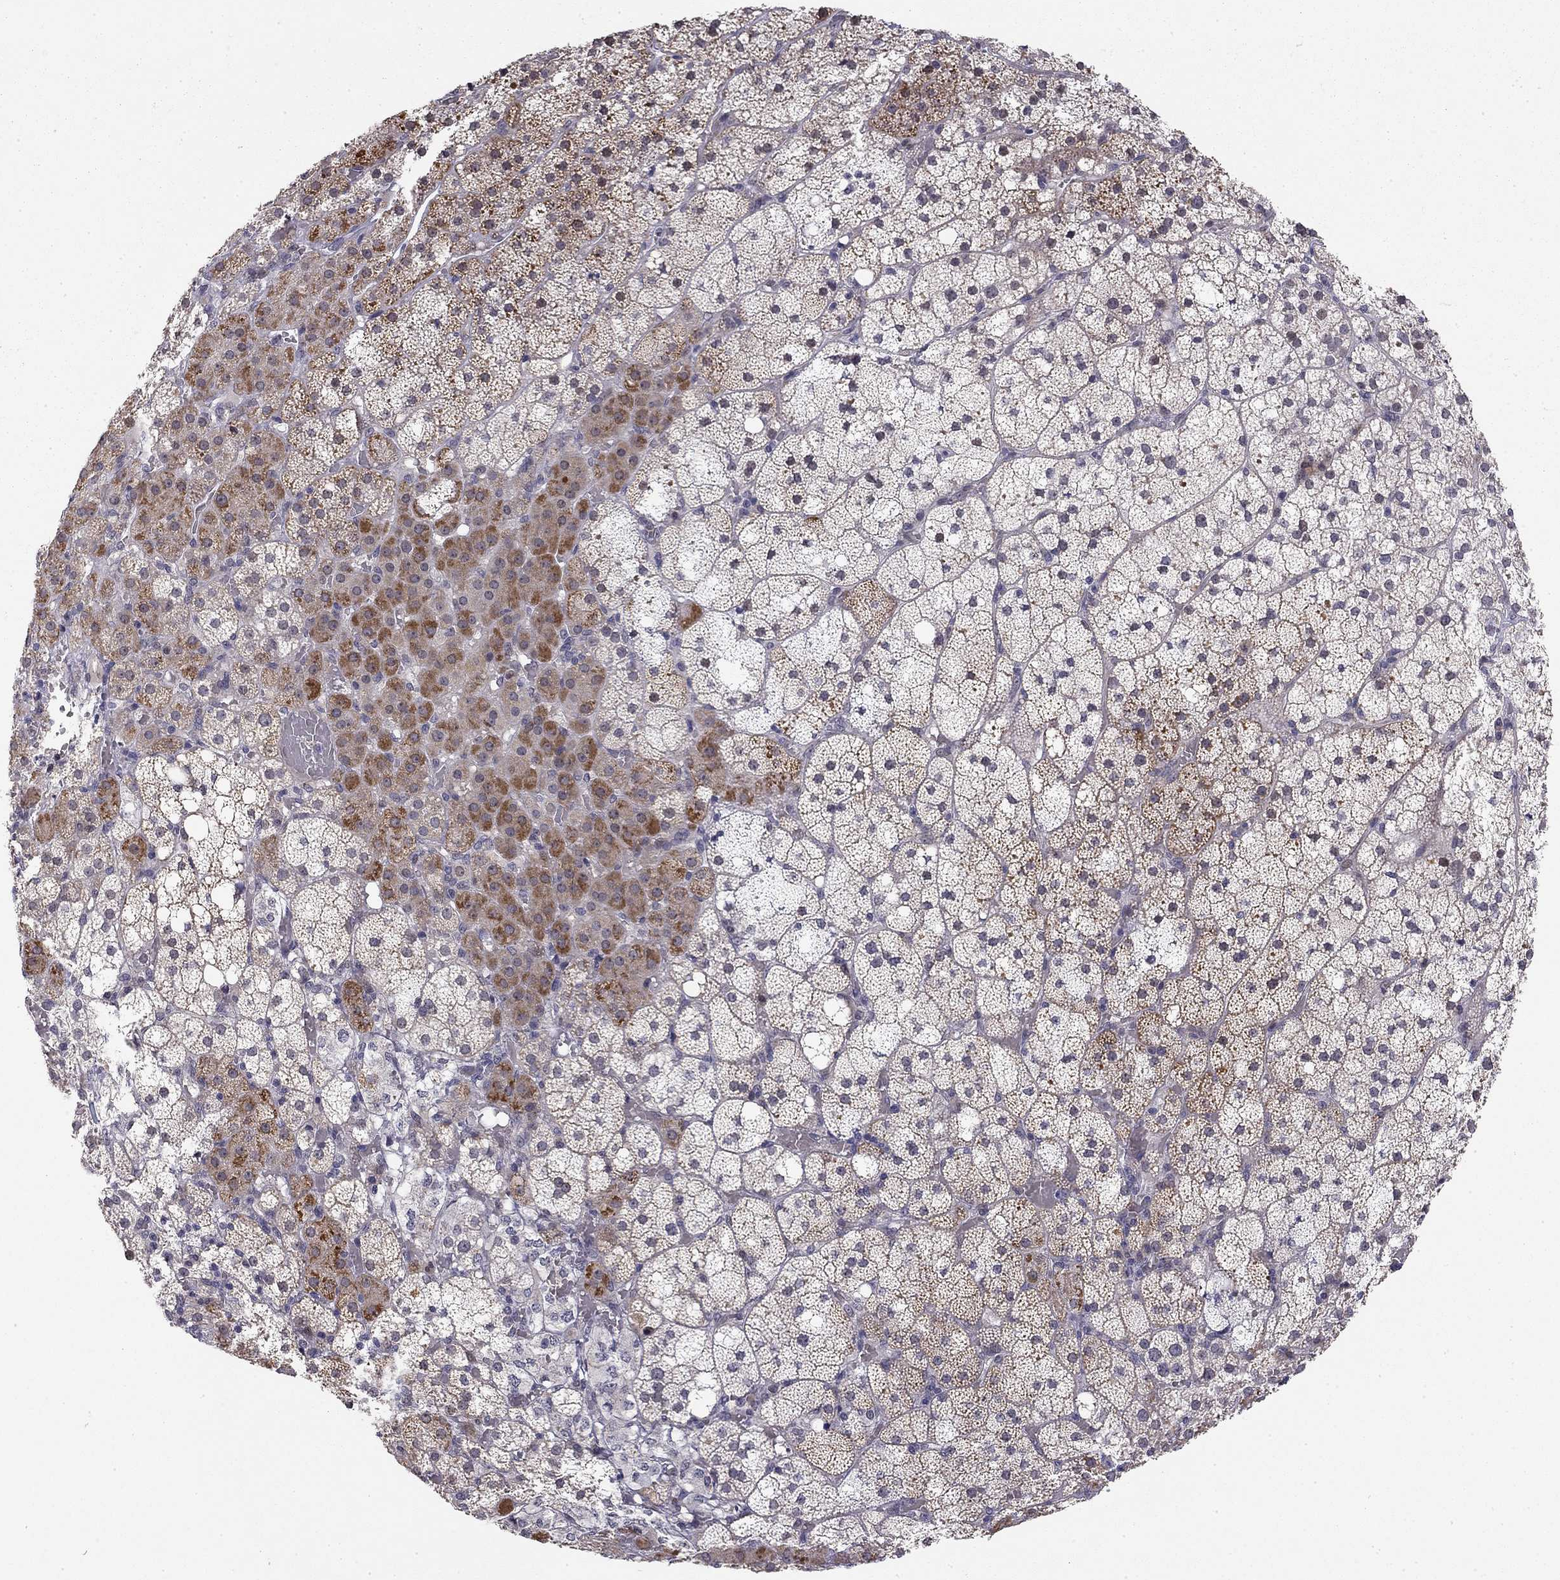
{"staining": {"intensity": "moderate", "quantity": "<25%", "location": "cytoplasmic/membranous"}, "tissue": "adrenal gland", "cell_type": "Glandular cells", "image_type": "normal", "snomed": [{"axis": "morphology", "description": "Normal tissue, NOS"}, {"axis": "topography", "description": "Adrenal gland"}], "caption": "Adrenal gland stained with IHC reveals moderate cytoplasmic/membranous expression in about <25% of glandular cells.", "gene": "STXBP6", "patient": {"sex": "male", "age": 53}}